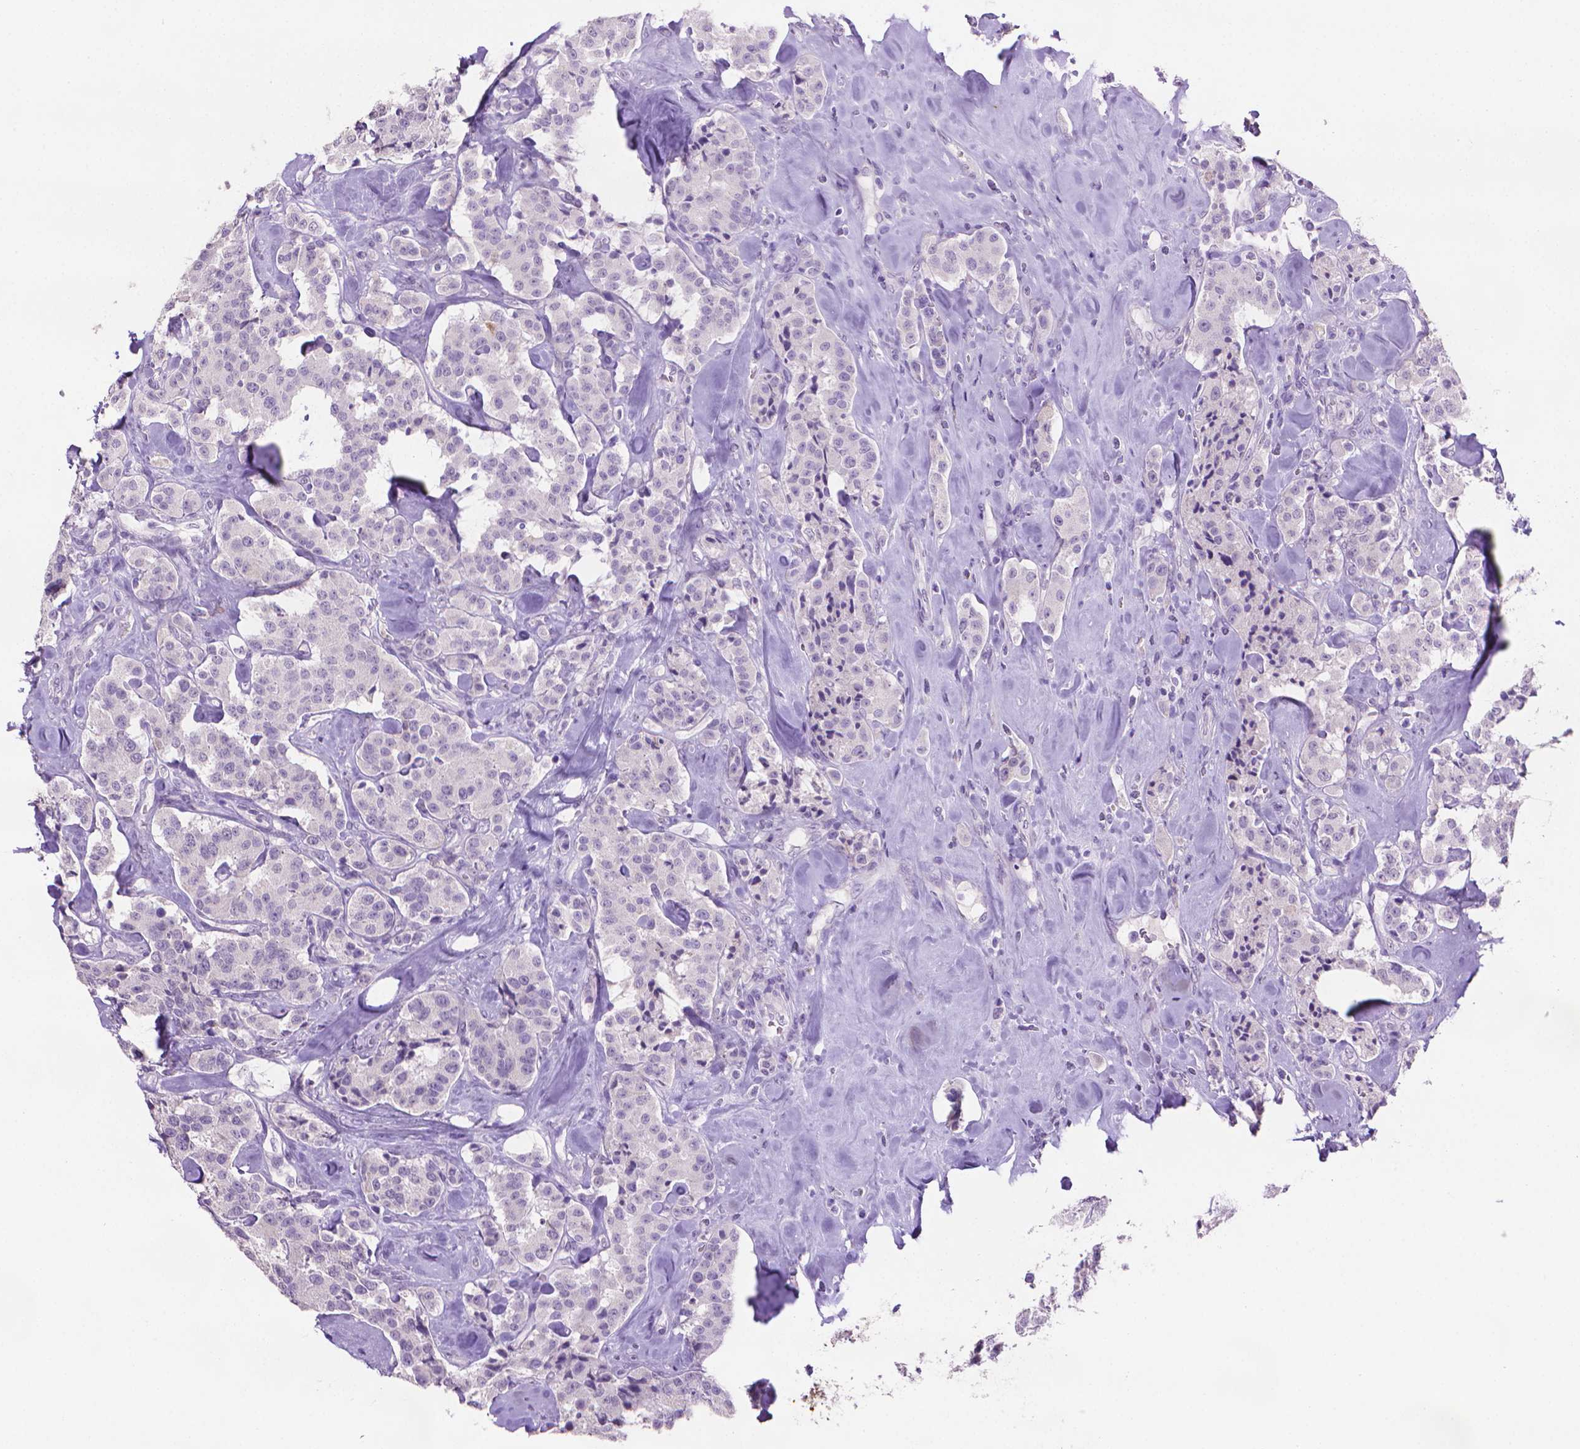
{"staining": {"intensity": "negative", "quantity": "none", "location": "none"}, "tissue": "carcinoid", "cell_type": "Tumor cells", "image_type": "cancer", "snomed": [{"axis": "morphology", "description": "Carcinoid, malignant, NOS"}, {"axis": "topography", "description": "Pancreas"}], "caption": "This is a image of immunohistochemistry (IHC) staining of malignant carcinoid, which shows no positivity in tumor cells.", "gene": "MUC1", "patient": {"sex": "male", "age": 41}}